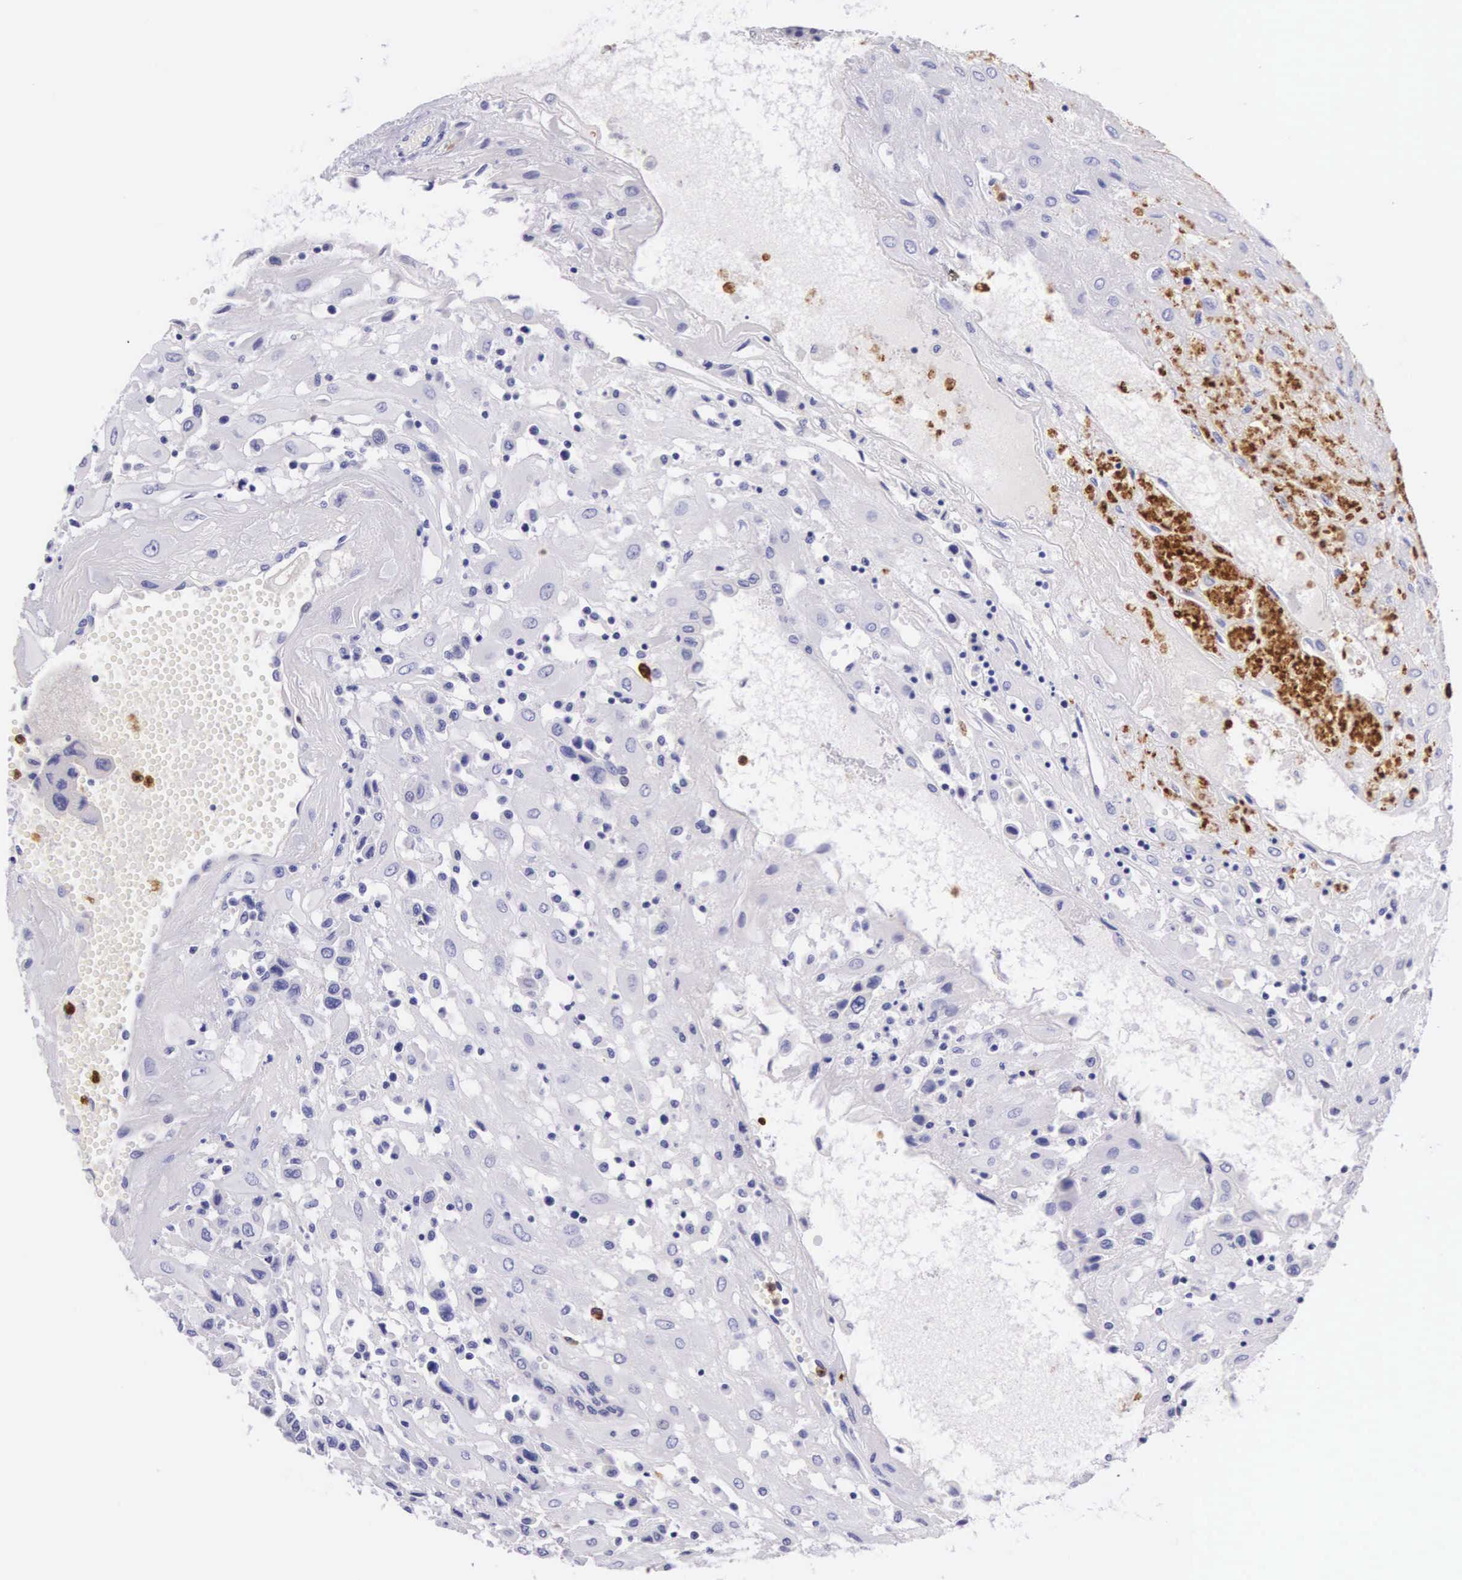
{"staining": {"intensity": "negative", "quantity": "none", "location": "none"}, "tissue": "placenta", "cell_type": "Decidual cells", "image_type": "normal", "snomed": [{"axis": "morphology", "description": "Normal tissue, NOS"}, {"axis": "topography", "description": "Placenta"}], "caption": "The micrograph displays no staining of decidual cells in normal placenta. (DAB immunohistochemistry, high magnification).", "gene": "FCN1", "patient": {"sex": "female", "age": 31}}